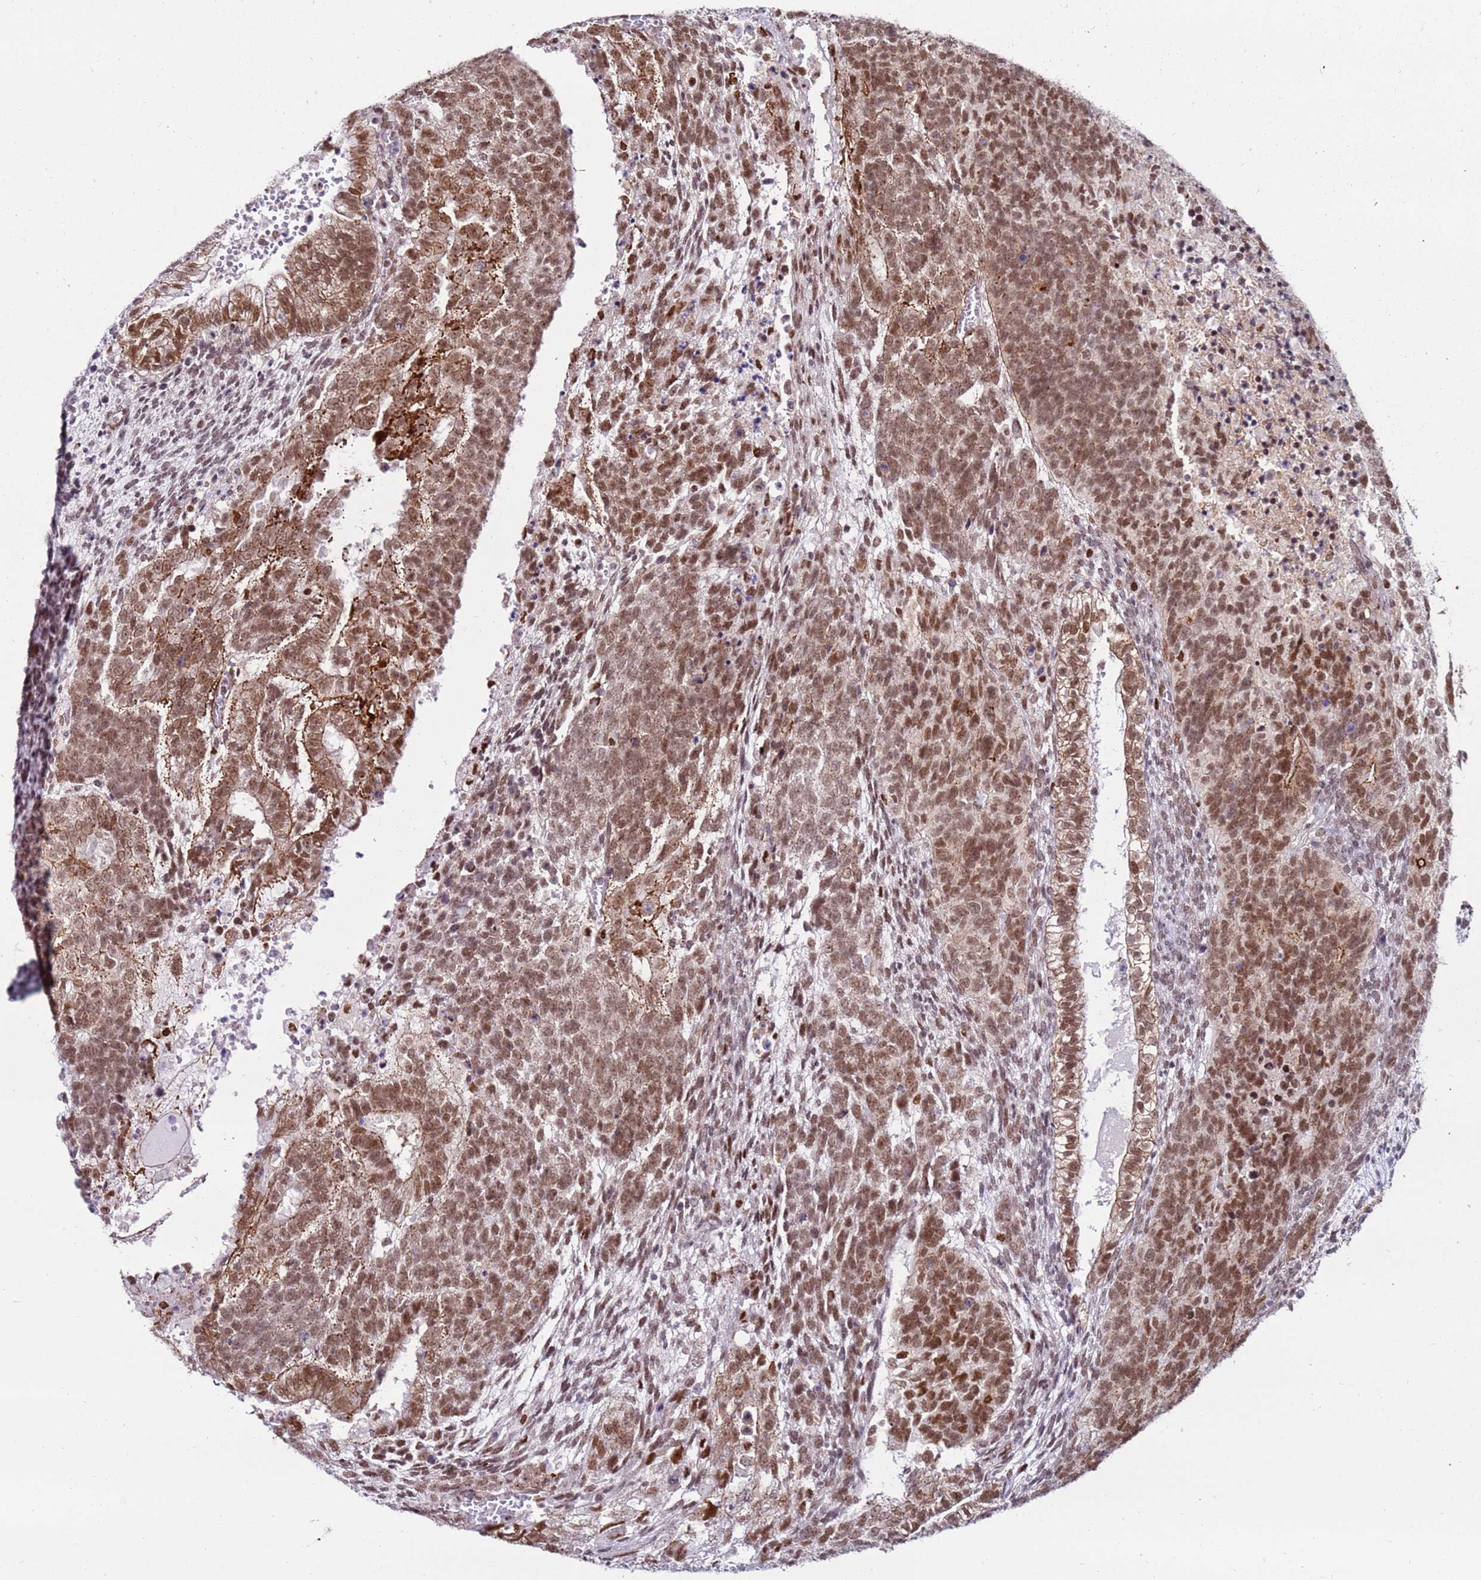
{"staining": {"intensity": "moderate", "quantity": ">75%", "location": "nuclear"}, "tissue": "testis cancer", "cell_type": "Tumor cells", "image_type": "cancer", "snomed": [{"axis": "morphology", "description": "Carcinoma, Embryonal, NOS"}, {"axis": "topography", "description": "Testis"}], "caption": "An image of human testis embryonal carcinoma stained for a protein exhibits moderate nuclear brown staining in tumor cells.", "gene": "KPNA4", "patient": {"sex": "male", "age": 23}}